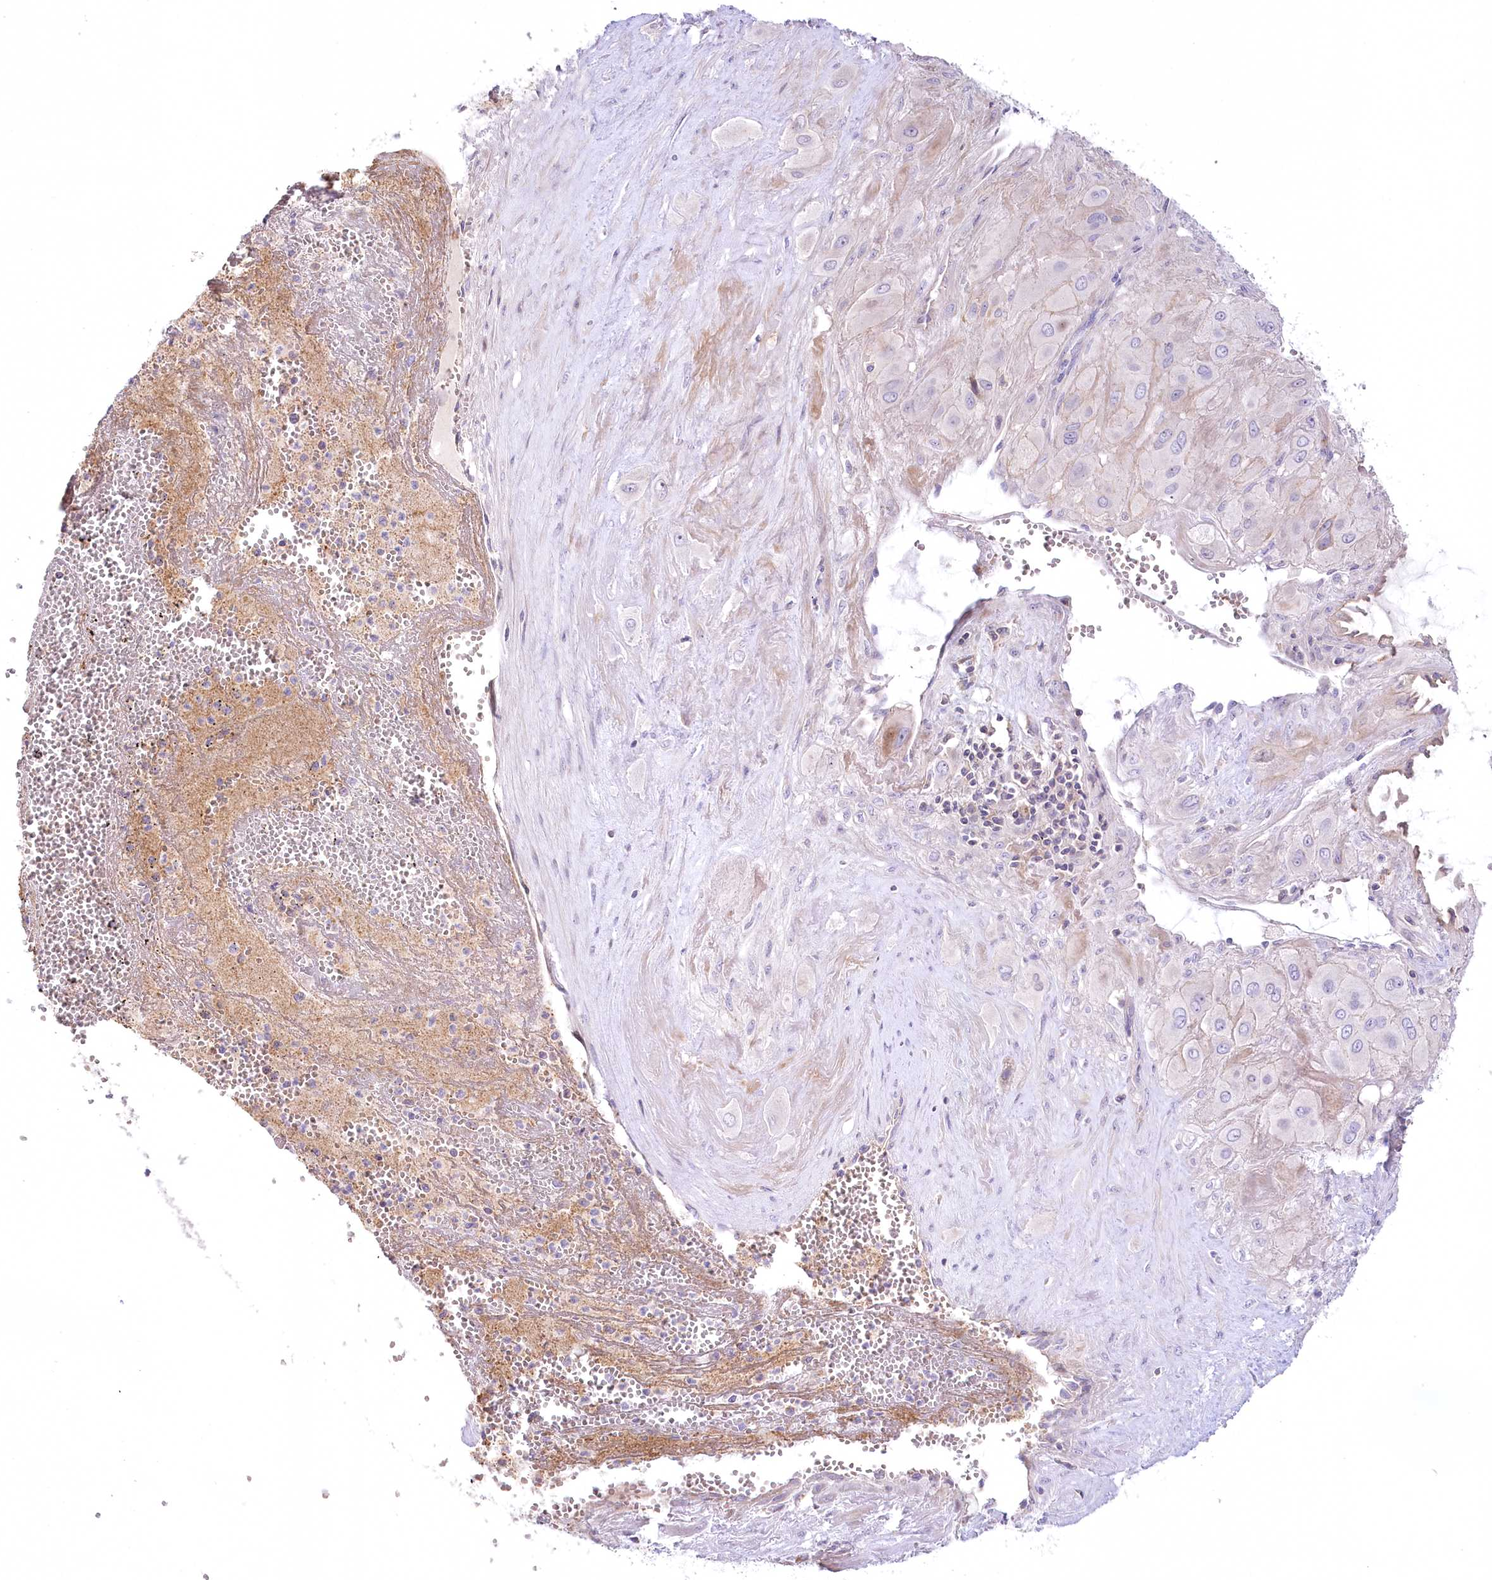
{"staining": {"intensity": "negative", "quantity": "none", "location": "none"}, "tissue": "cervical cancer", "cell_type": "Tumor cells", "image_type": "cancer", "snomed": [{"axis": "morphology", "description": "Squamous cell carcinoma, NOS"}, {"axis": "topography", "description": "Cervix"}], "caption": "Immunohistochemistry (IHC) of cervical cancer (squamous cell carcinoma) demonstrates no positivity in tumor cells.", "gene": "SLC6A11", "patient": {"sex": "female", "age": 34}}